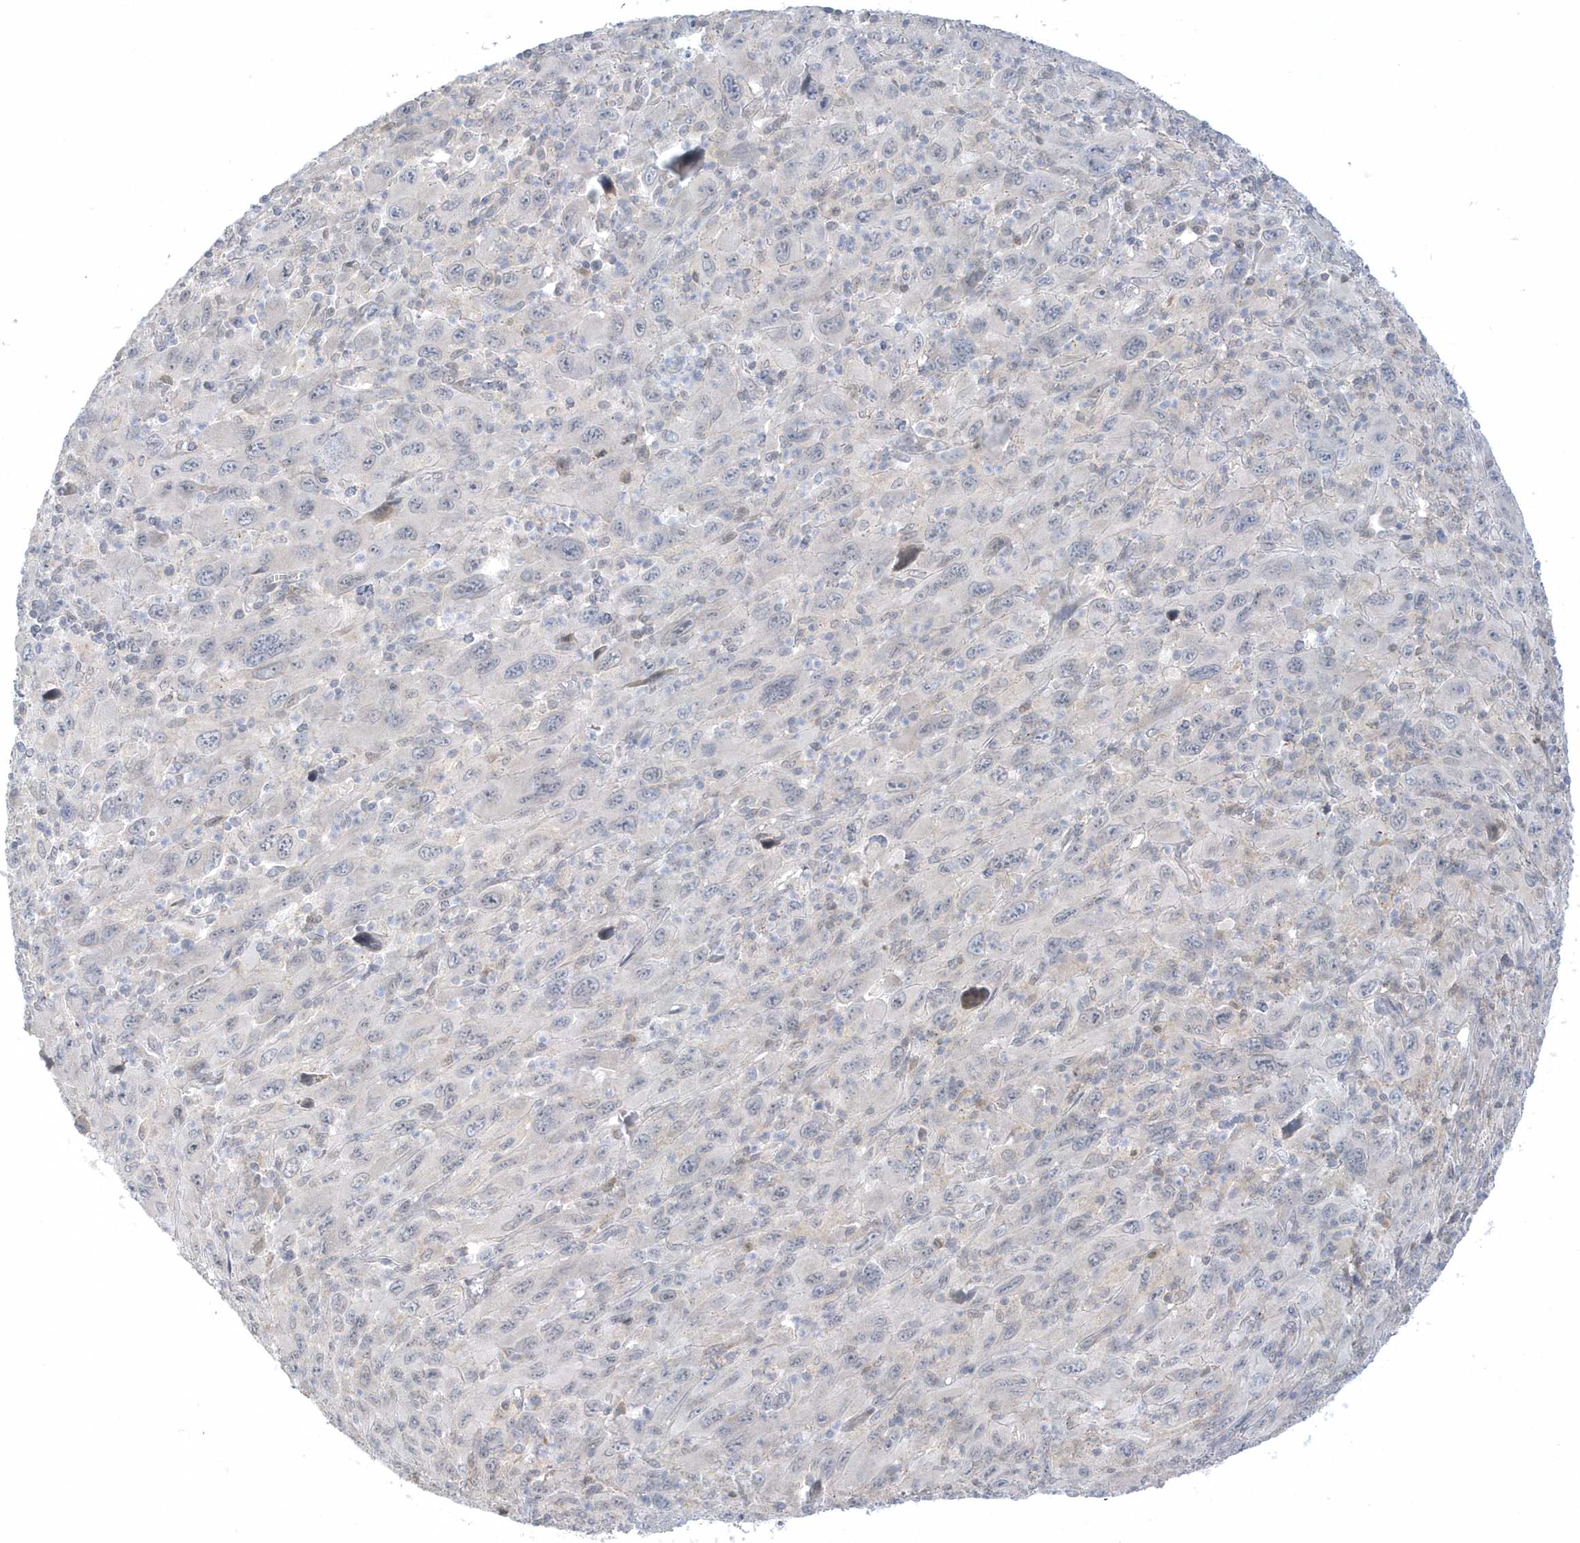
{"staining": {"intensity": "negative", "quantity": "none", "location": "none"}, "tissue": "melanoma", "cell_type": "Tumor cells", "image_type": "cancer", "snomed": [{"axis": "morphology", "description": "Malignant melanoma, Metastatic site"}, {"axis": "topography", "description": "Skin"}], "caption": "Tumor cells are negative for brown protein staining in melanoma.", "gene": "ZC3H12D", "patient": {"sex": "female", "age": 56}}